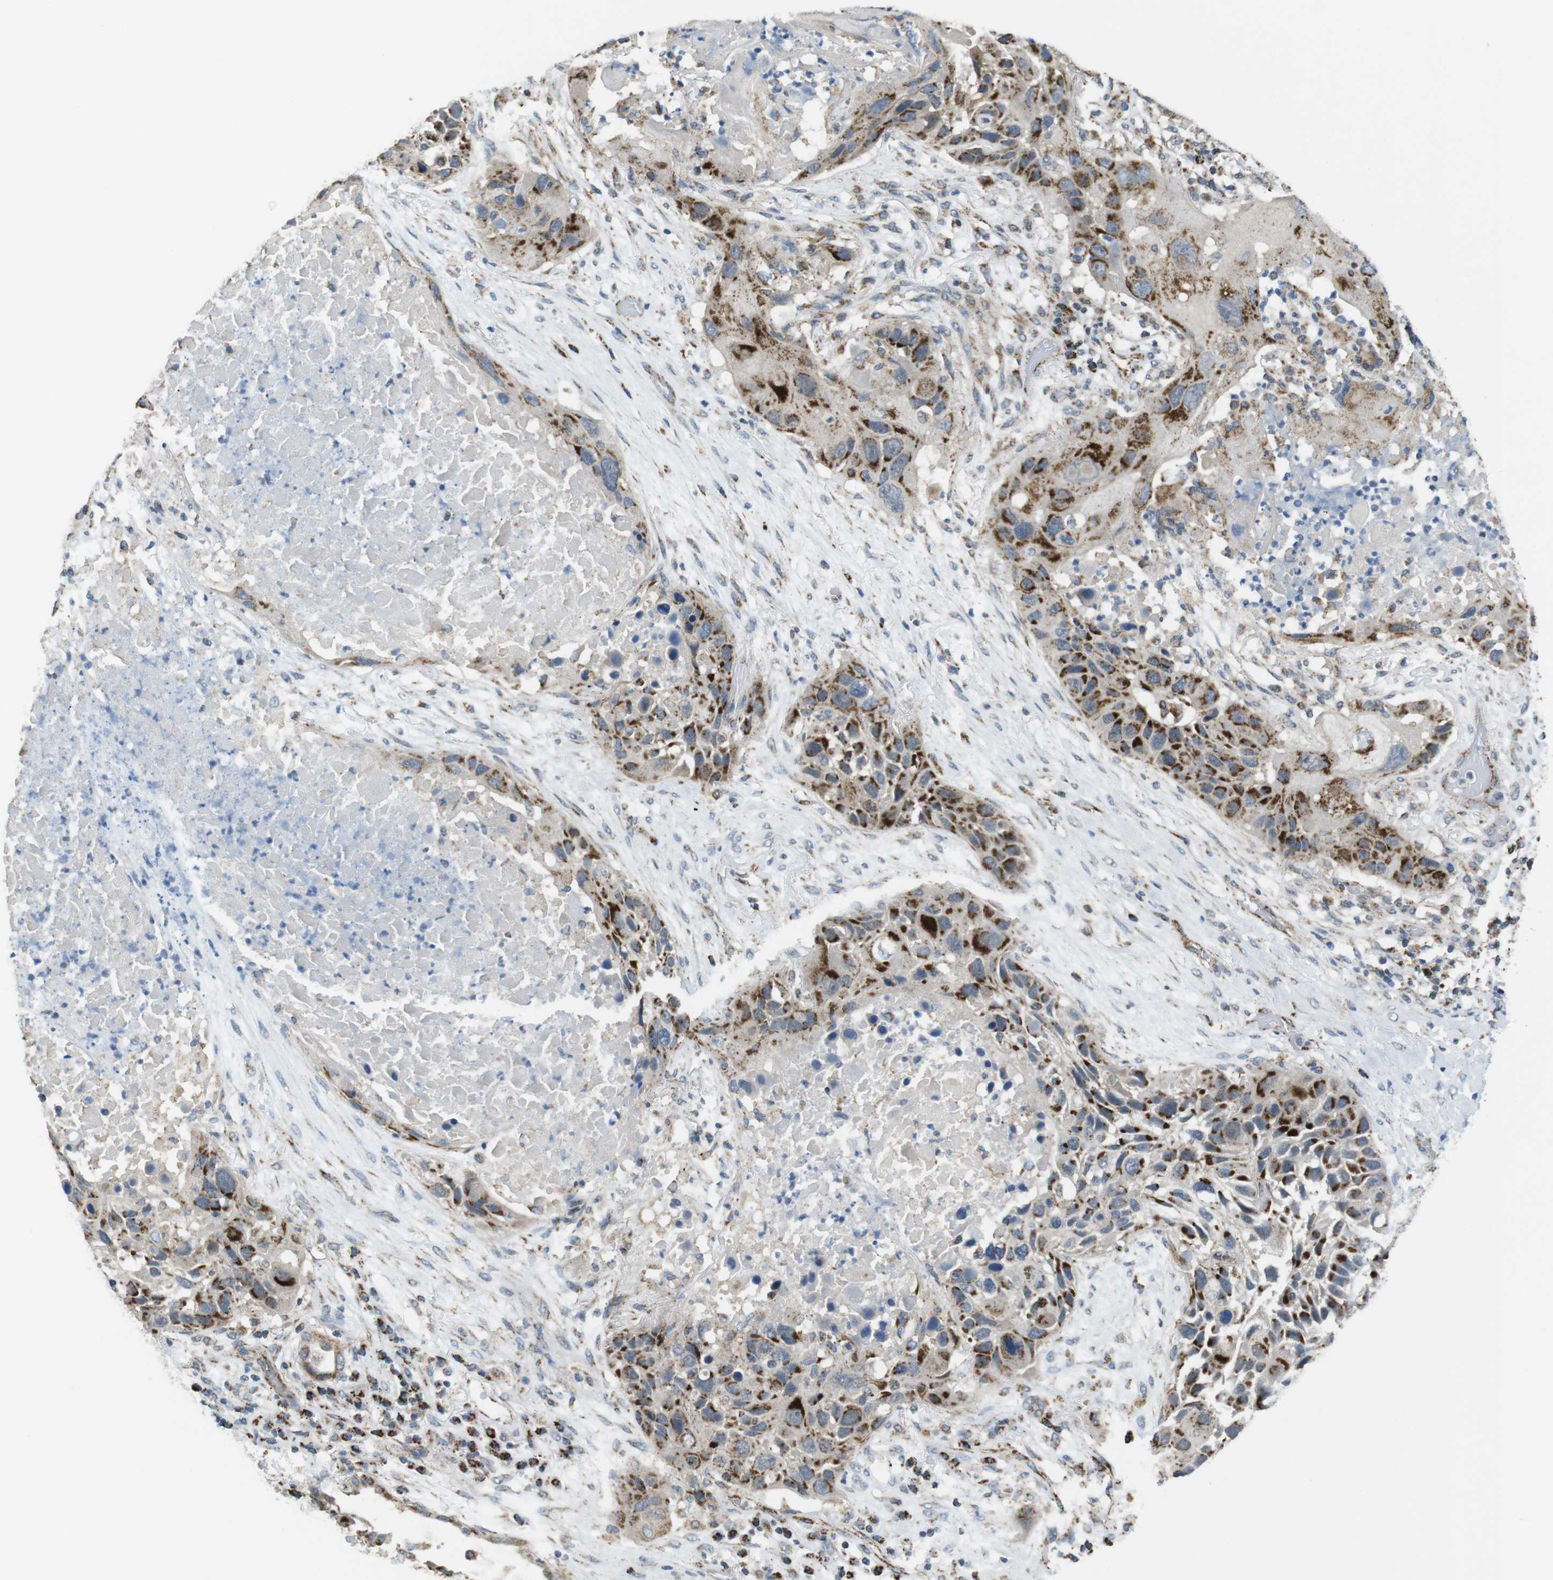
{"staining": {"intensity": "strong", "quantity": "25%-75%", "location": "cytoplasmic/membranous"}, "tissue": "lung cancer", "cell_type": "Tumor cells", "image_type": "cancer", "snomed": [{"axis": "morphology", "description": "Squamous cell carcinoma, NOS"}, {"axis": "topography", "description": "Lung"}], "caption": "Lung squamous cell carcinoma stained with a protein marker reveals strong staining in tumor cells.", "gene": "CALHM2", "patient": {"sex": "male", "age": 57}}